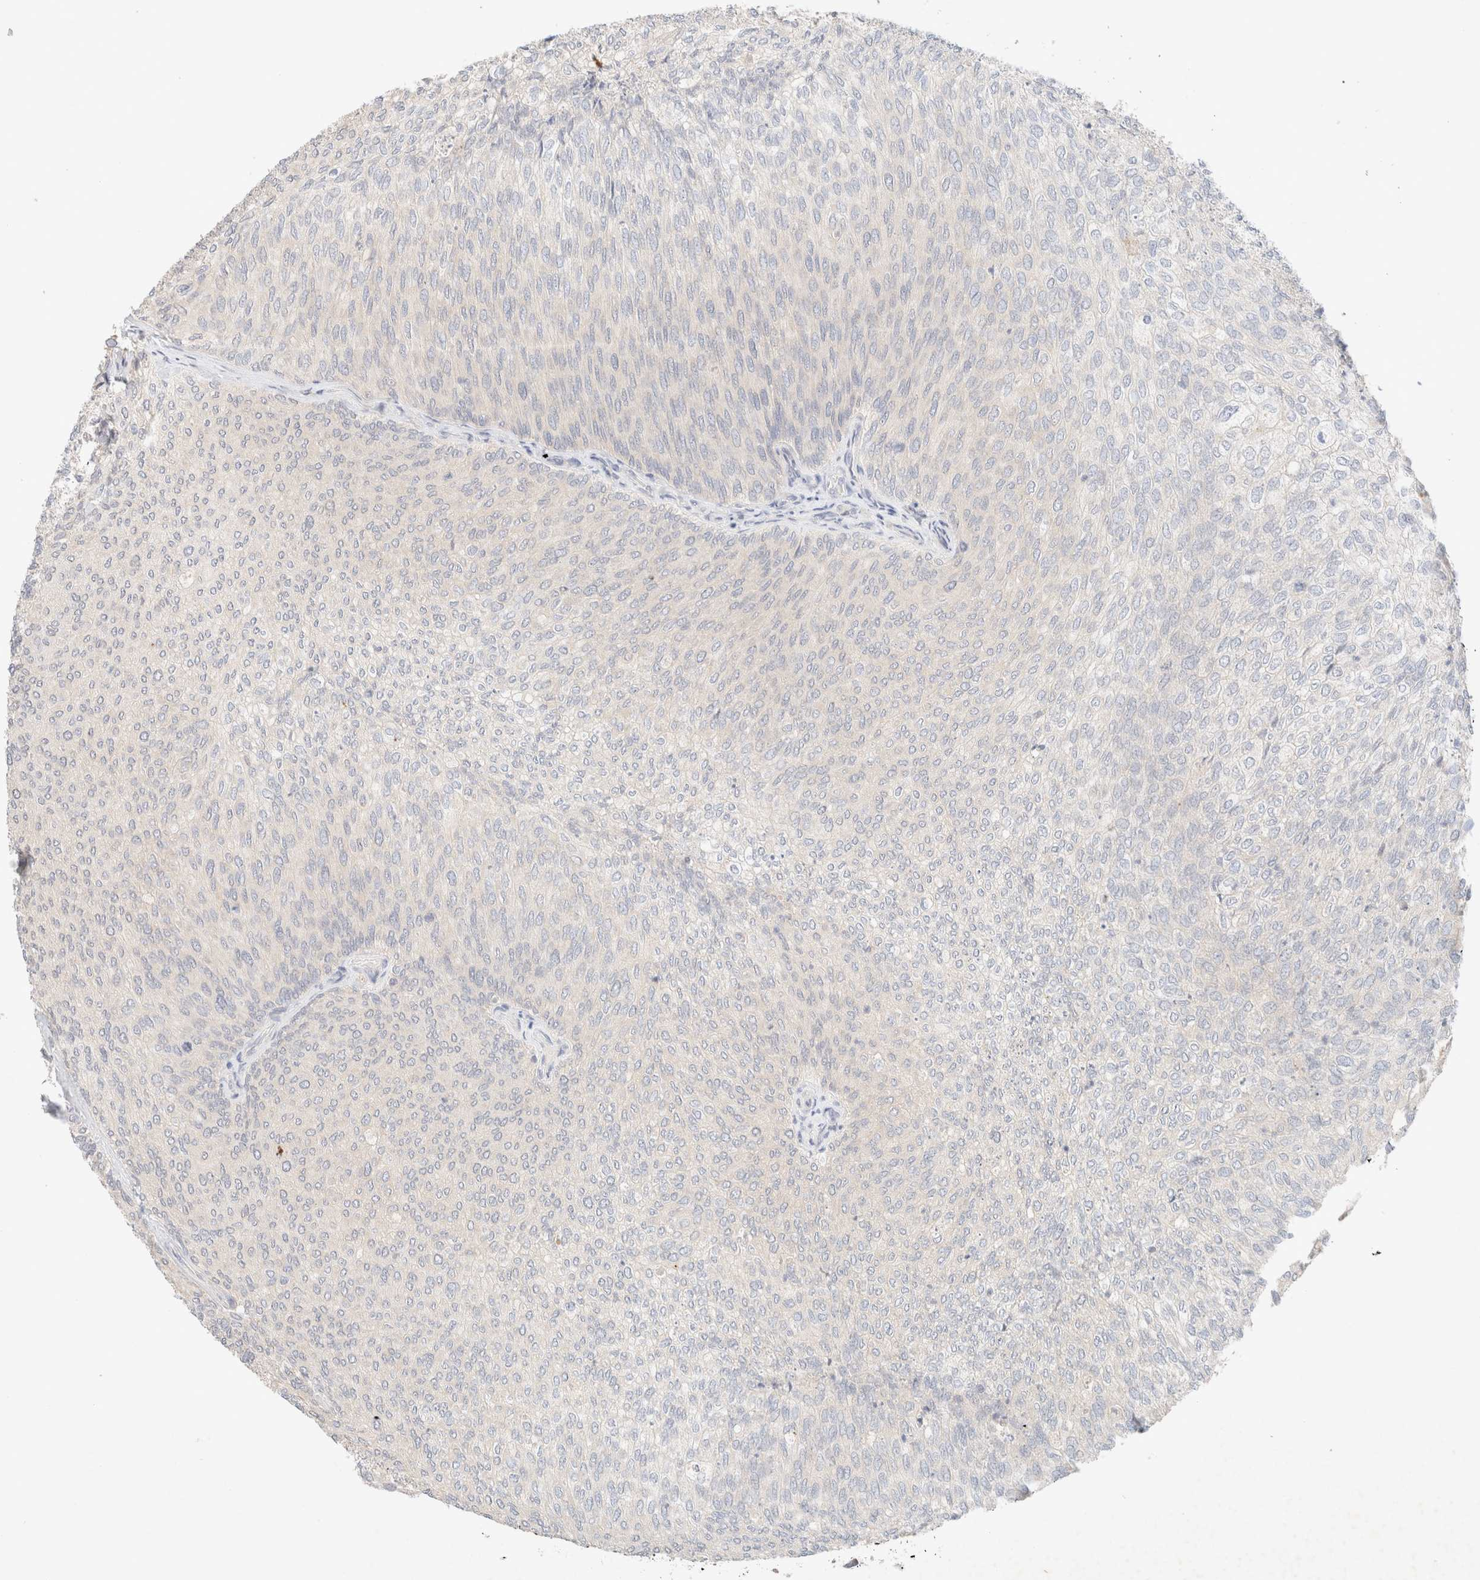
{"staining": {"intensity": "negative", "quantity": "none", "location": "none"}, "tissue": "urothelial cancer", "cell_type": "Tumor cells", "image_type": "cancer", "snomed": [{"axis": "morphology", "description": "Urothelial carcinoma, Low grade"}, {"axis": "topography", "description": "Urinary bladder"}], "caption": "This is a micrograph of immunohistochemistry staining of urothelial cancer, which shows no staining in tumor cells.", "gene": "SARM1", "patient": {"sex": "female", "age": 79}}